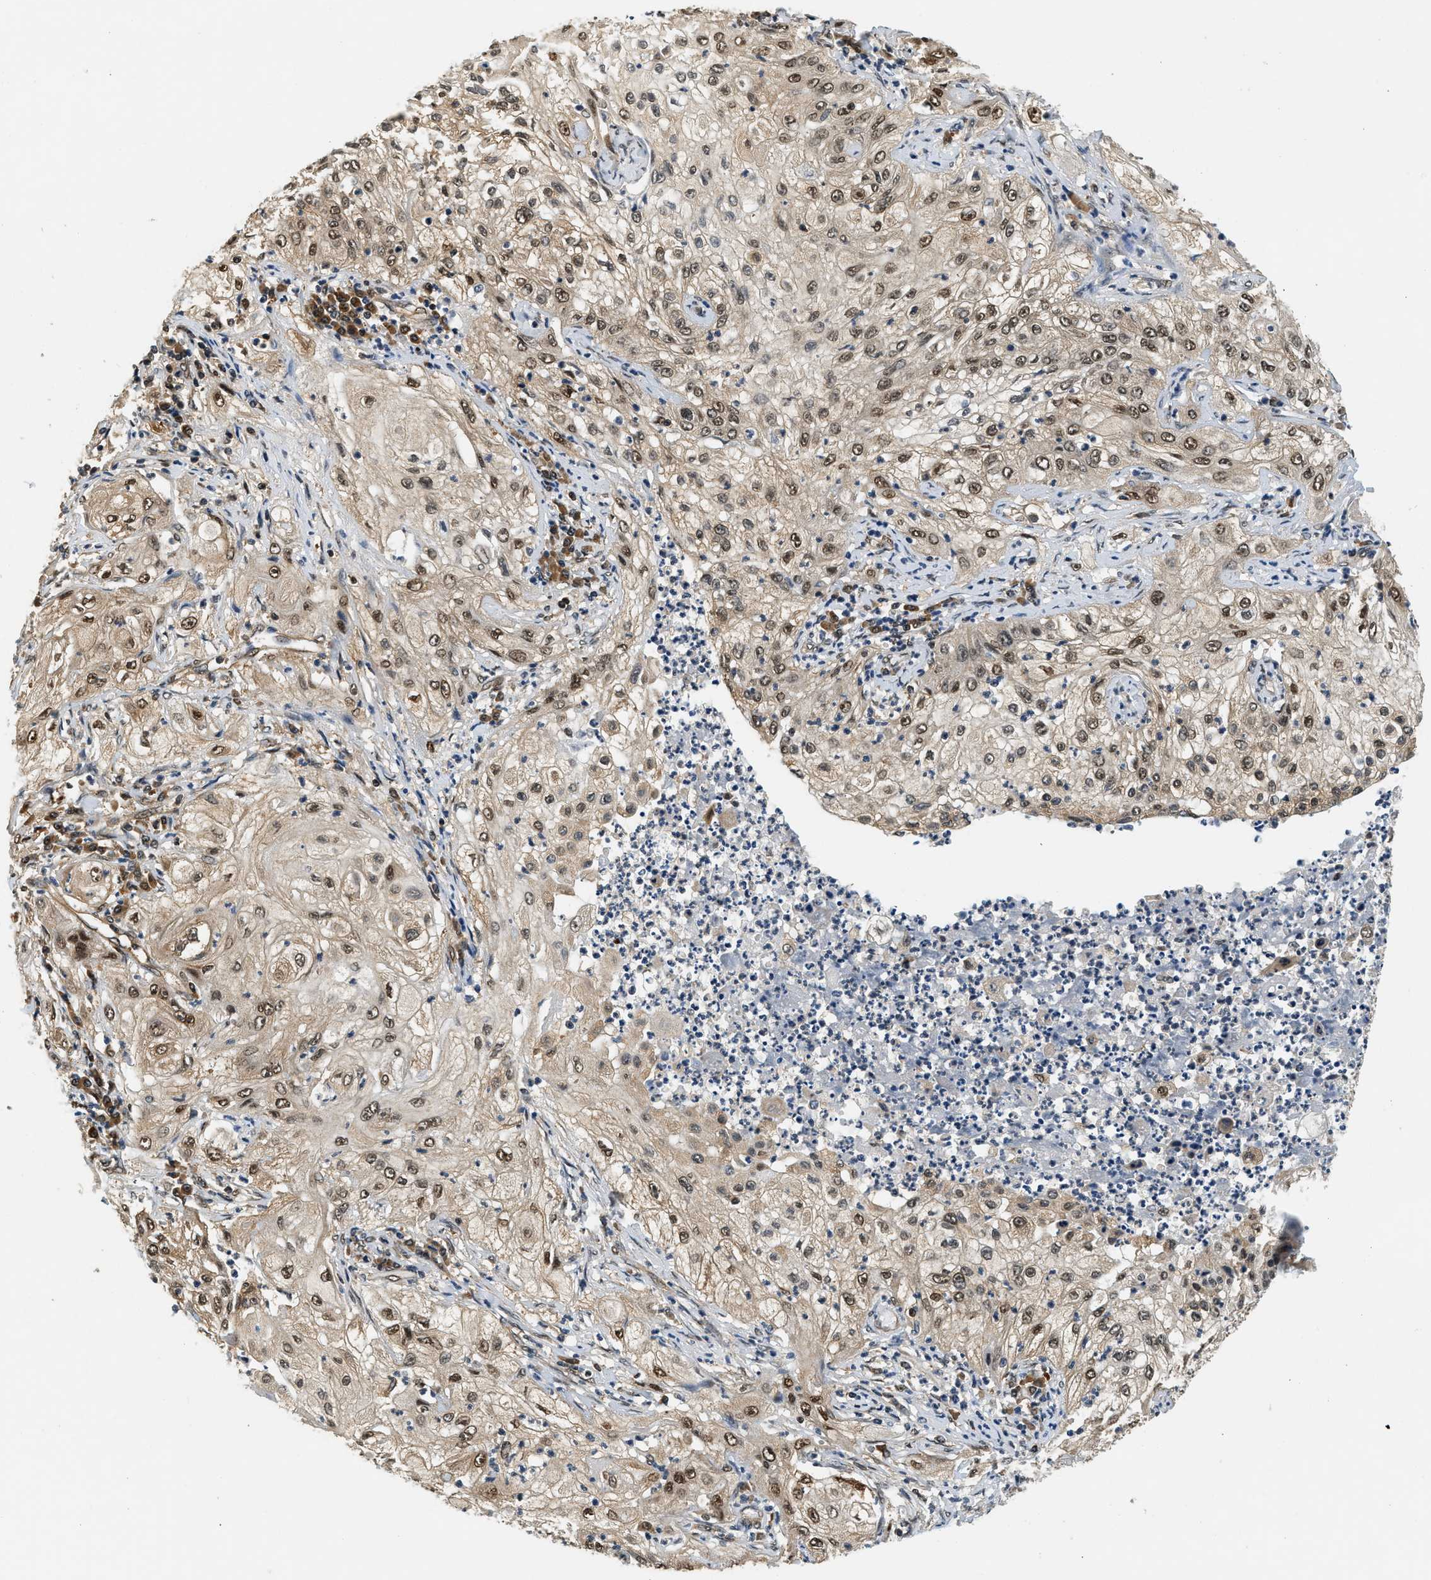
{"staining": {"intensity": "strong", "quantity": ">75%", "location": "cytoplasmic/membranous,nuclear"}, "tissue": "lung cancer", "cell_type": "Tumor cells", "image_type": "cancer", "snomed": [{"axis": "morphology", "description": "Inflammation, NOS"}, {"axis": "morphology", "description": "Squamous cell carcinoma, NOS"}, {"axis": "topography", "description": "Lymph node"}, {"axis": "topography", "description": "Soft tissue"}, {"axis": "topography", "description": "Lung"}], "caption": "An image showing strong cytoplasmic/membranous and nuclear staining in about >75% of tumor cells in lung cancer, as visualized by brown immunohistochemical staining.", "gene": "PSMD3", "patient": {"sex": "male", "age": 66}}